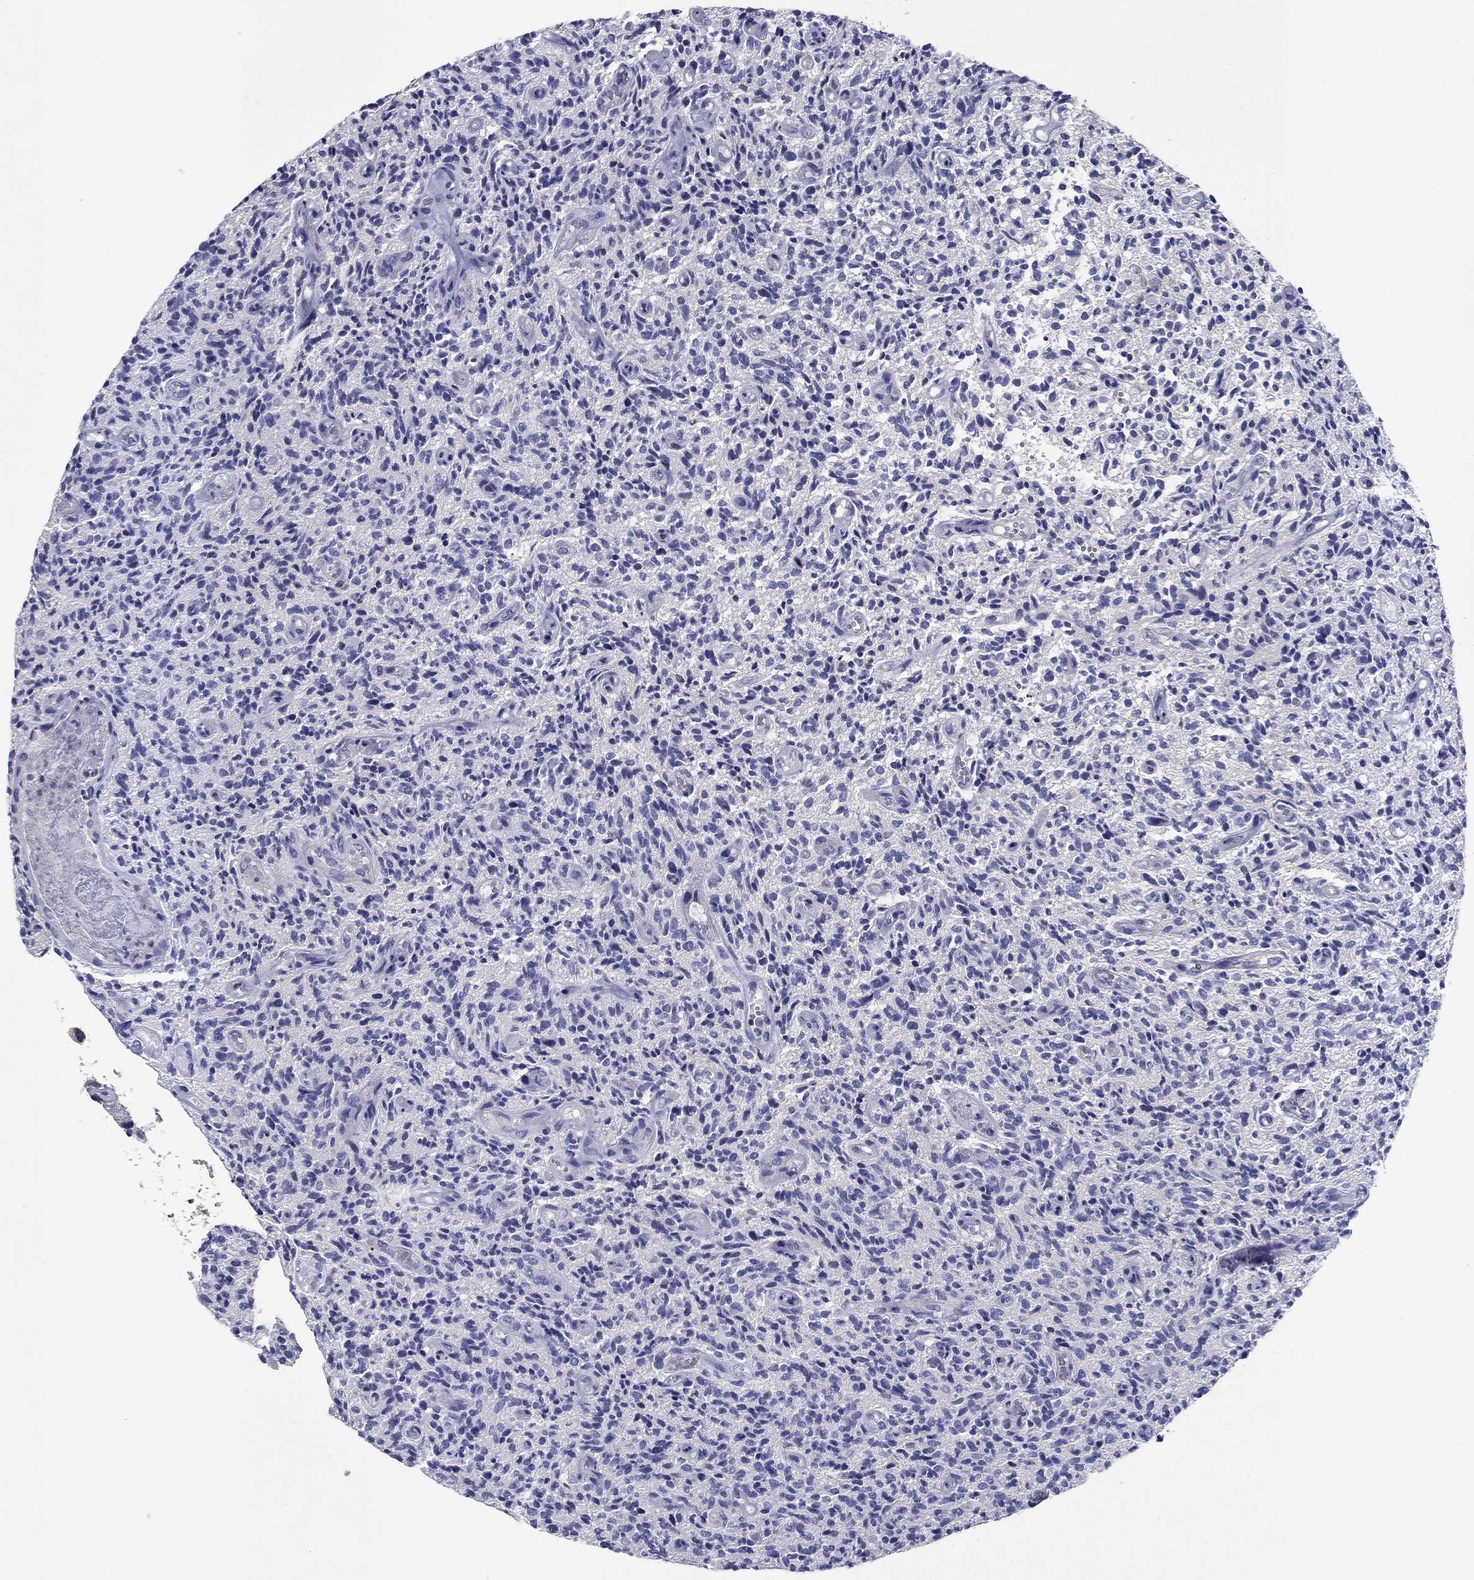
{"staining": {"intensity": "negative", "quantity": "none", "location": "none"}, "tissue": "glioma", "cell_type": "Tumor cells", "image_type": "cancer", "snomed": [{"axis": "morphology", "description": "Glioma, malignant, High grade"}, {"axis": "topography", "description": "Brain"}], "caption": "High magnification brightfield microscopy of malignant high-grade glioma stained with DAB (brown) and counterstained with hematoxylin (blue): tumor cells show no significant expression.", "gene": "GLTP", "patient": {"sex": "male", "age": 64}}